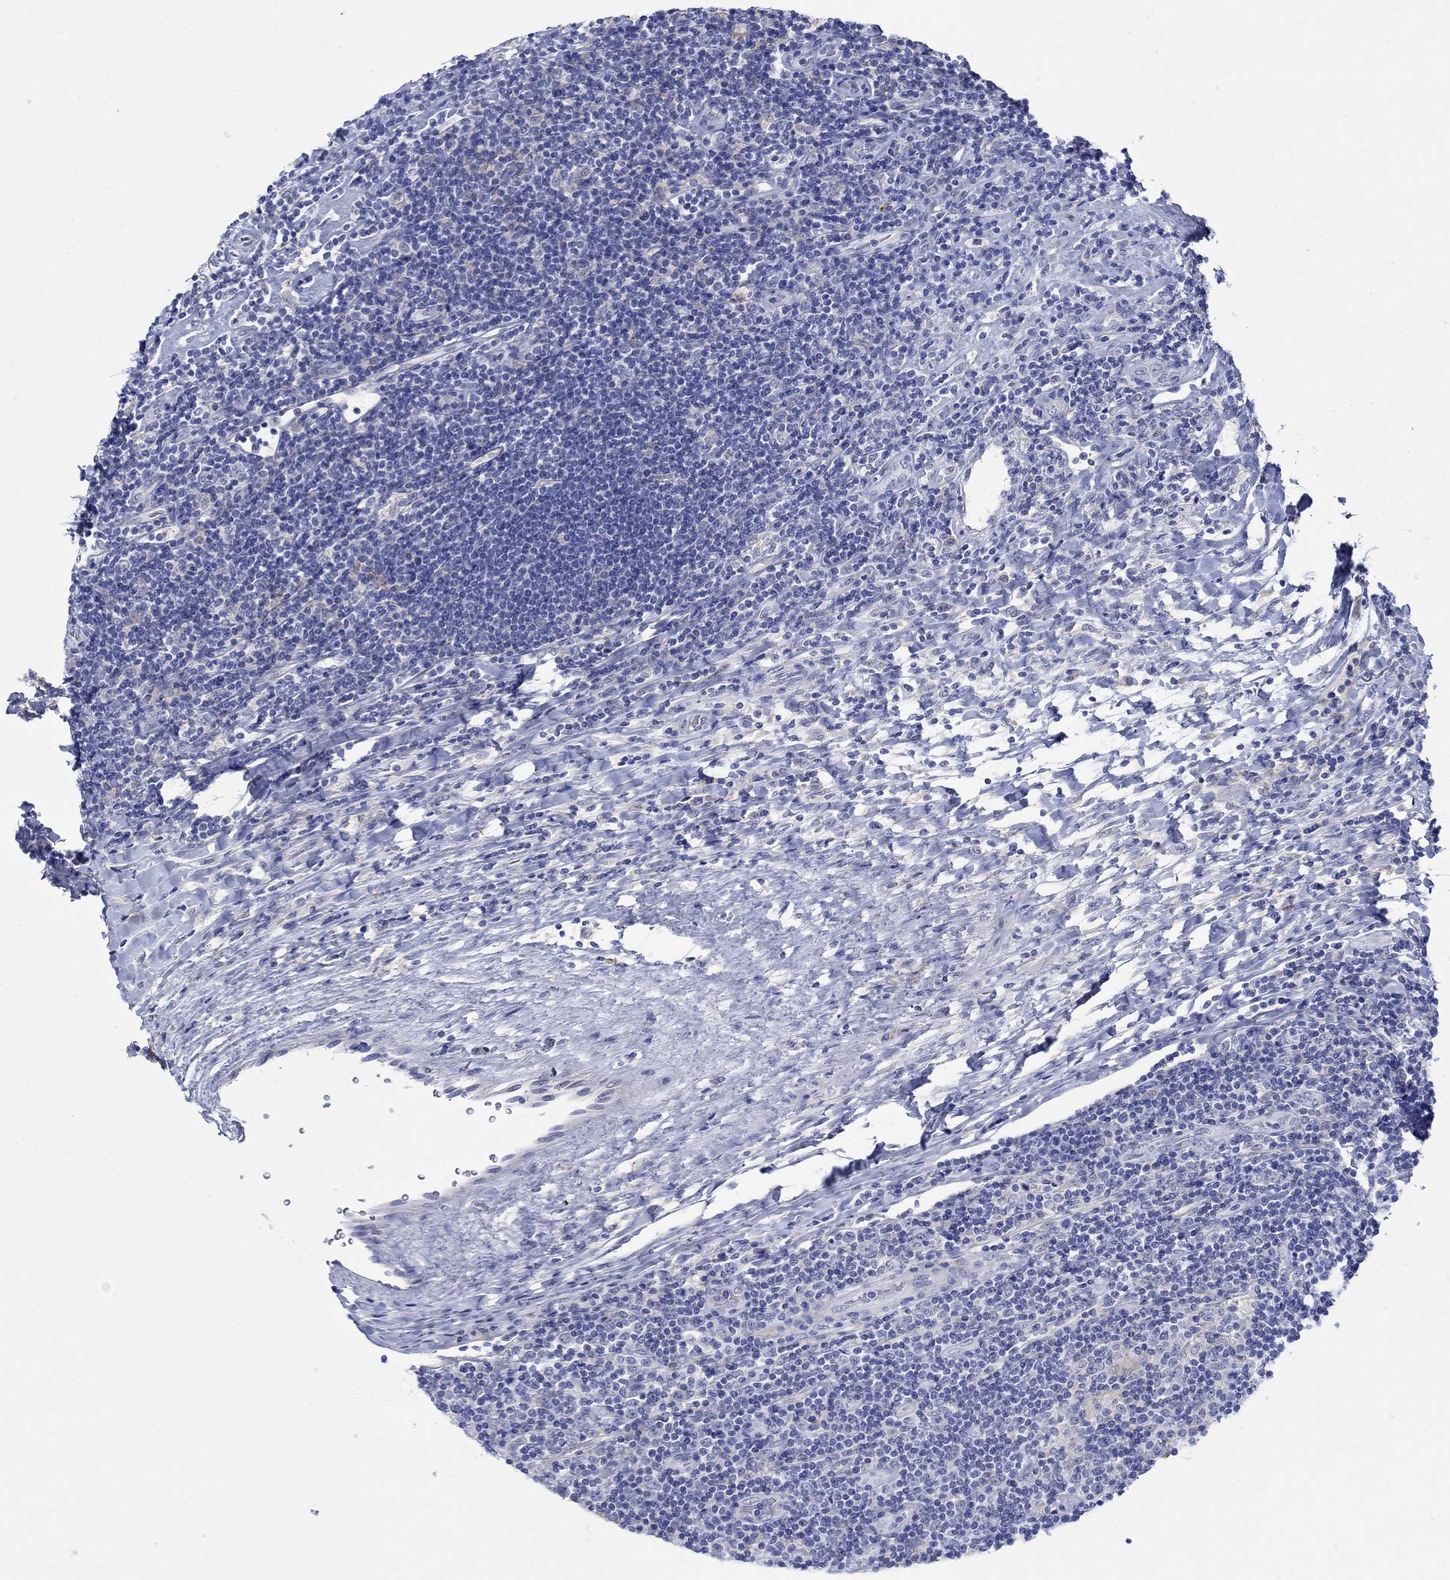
{"staining": {"intensity": "negative", "quantity": "none", "location": "none"}, "tissue": "lymphoma", "cell_type": "Tumor cells", "image_type": "cancer", "snomed": [{"axis": "morphology", "description": "Hodgkin's disease, NOS"}, {"axis": "topography", "description": "Lymph node"}], "caption": "Immunohistochemistry of human Hodgkin's disease exhibits no staining in tumor cells.", "gene": "REEP2", "patient": {"sex": "male", "age": 40}}